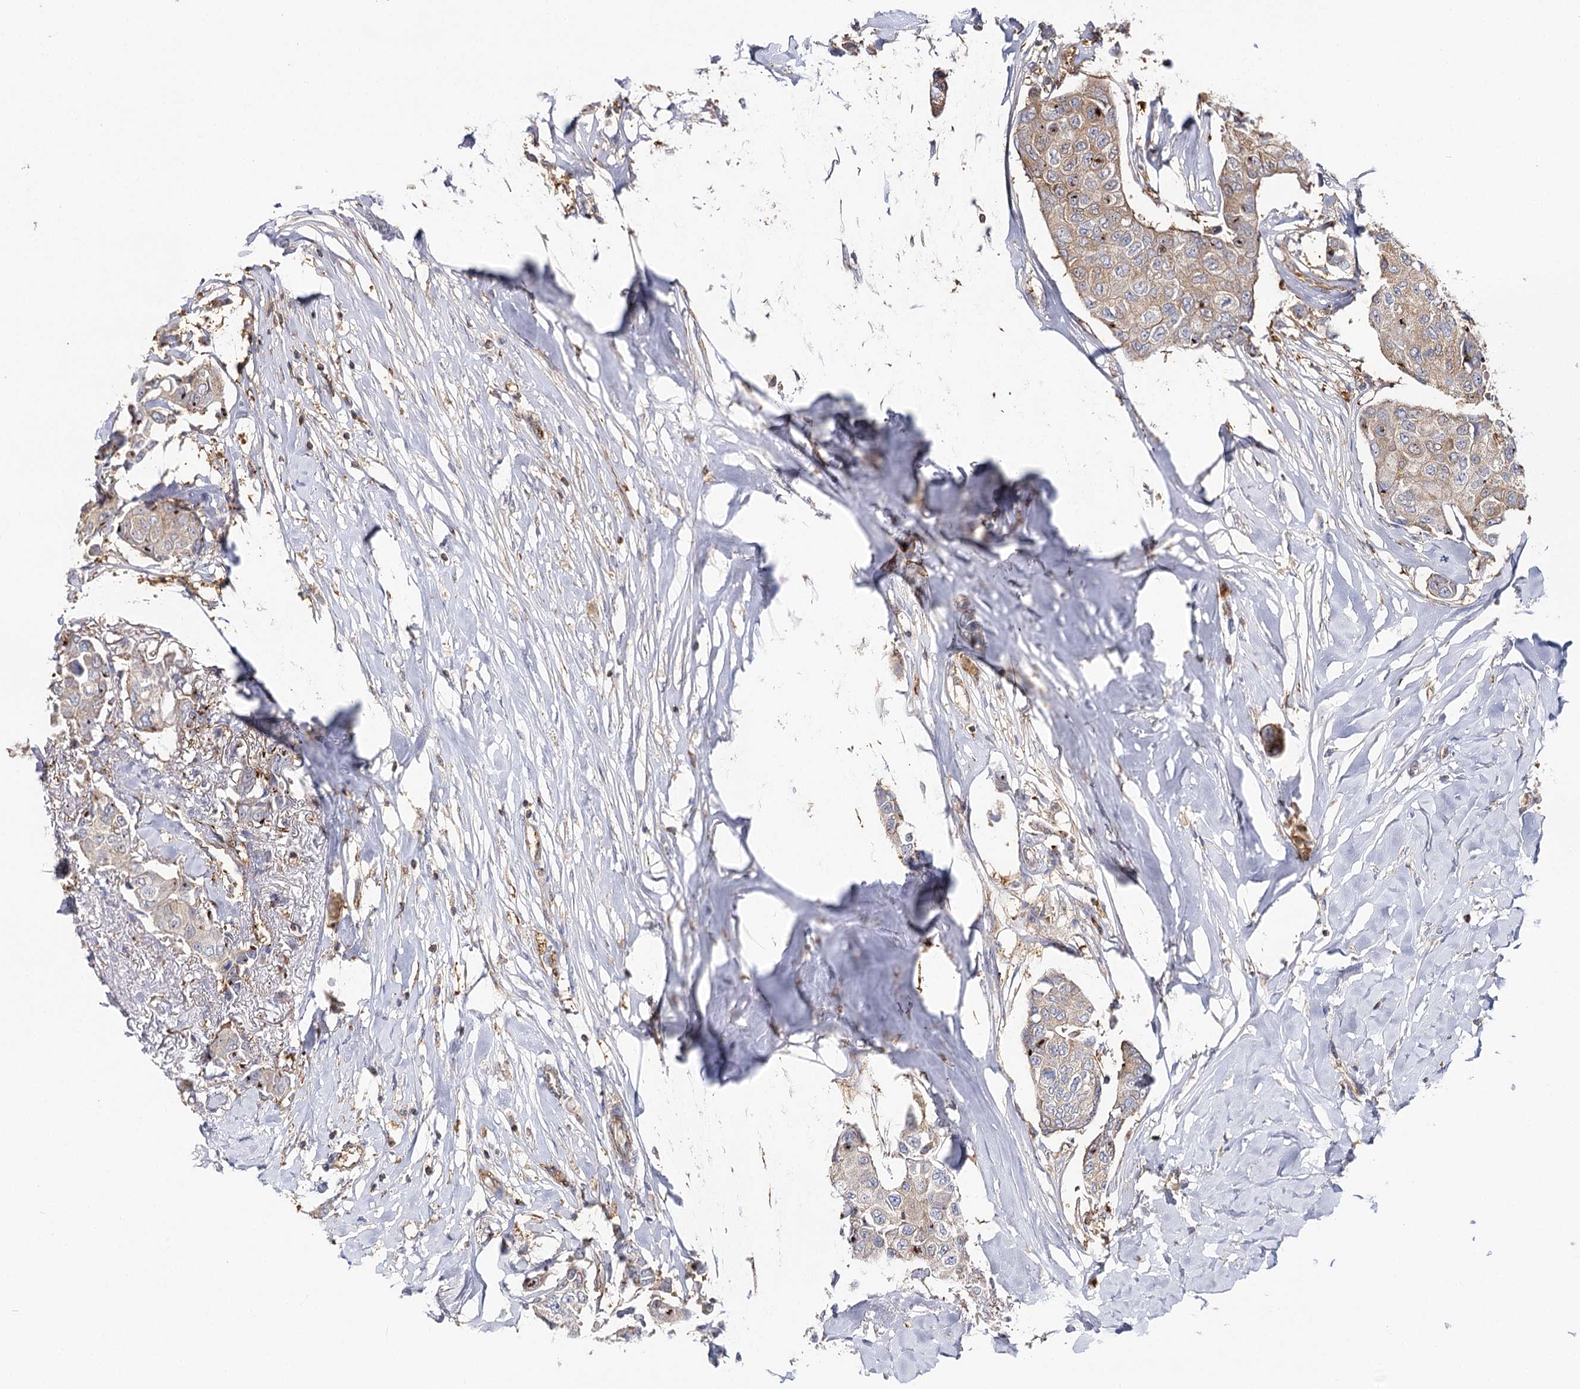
{"staining": {"intensity": "weak", "quantity": "<25%", "location": "cytoplasmic/membranous"}, "tissue": "breast cancer", "cell_type": "Tumor cells", "image_type": "cancer", "snomed": [{"axis": "morphology", "description": "Duct carcinoma"}, {"axis": "topography", "description": "Breast"}], "caption": "Immunohistochemistry image of neoplastic tissue: human breast cancer stained with DAB (3,3'-diaminobenzidine) demonstrates no significant protein staining in tumor cells.", "gene": "SEC24B", "patient": {"sex": "female", "age": 80}}